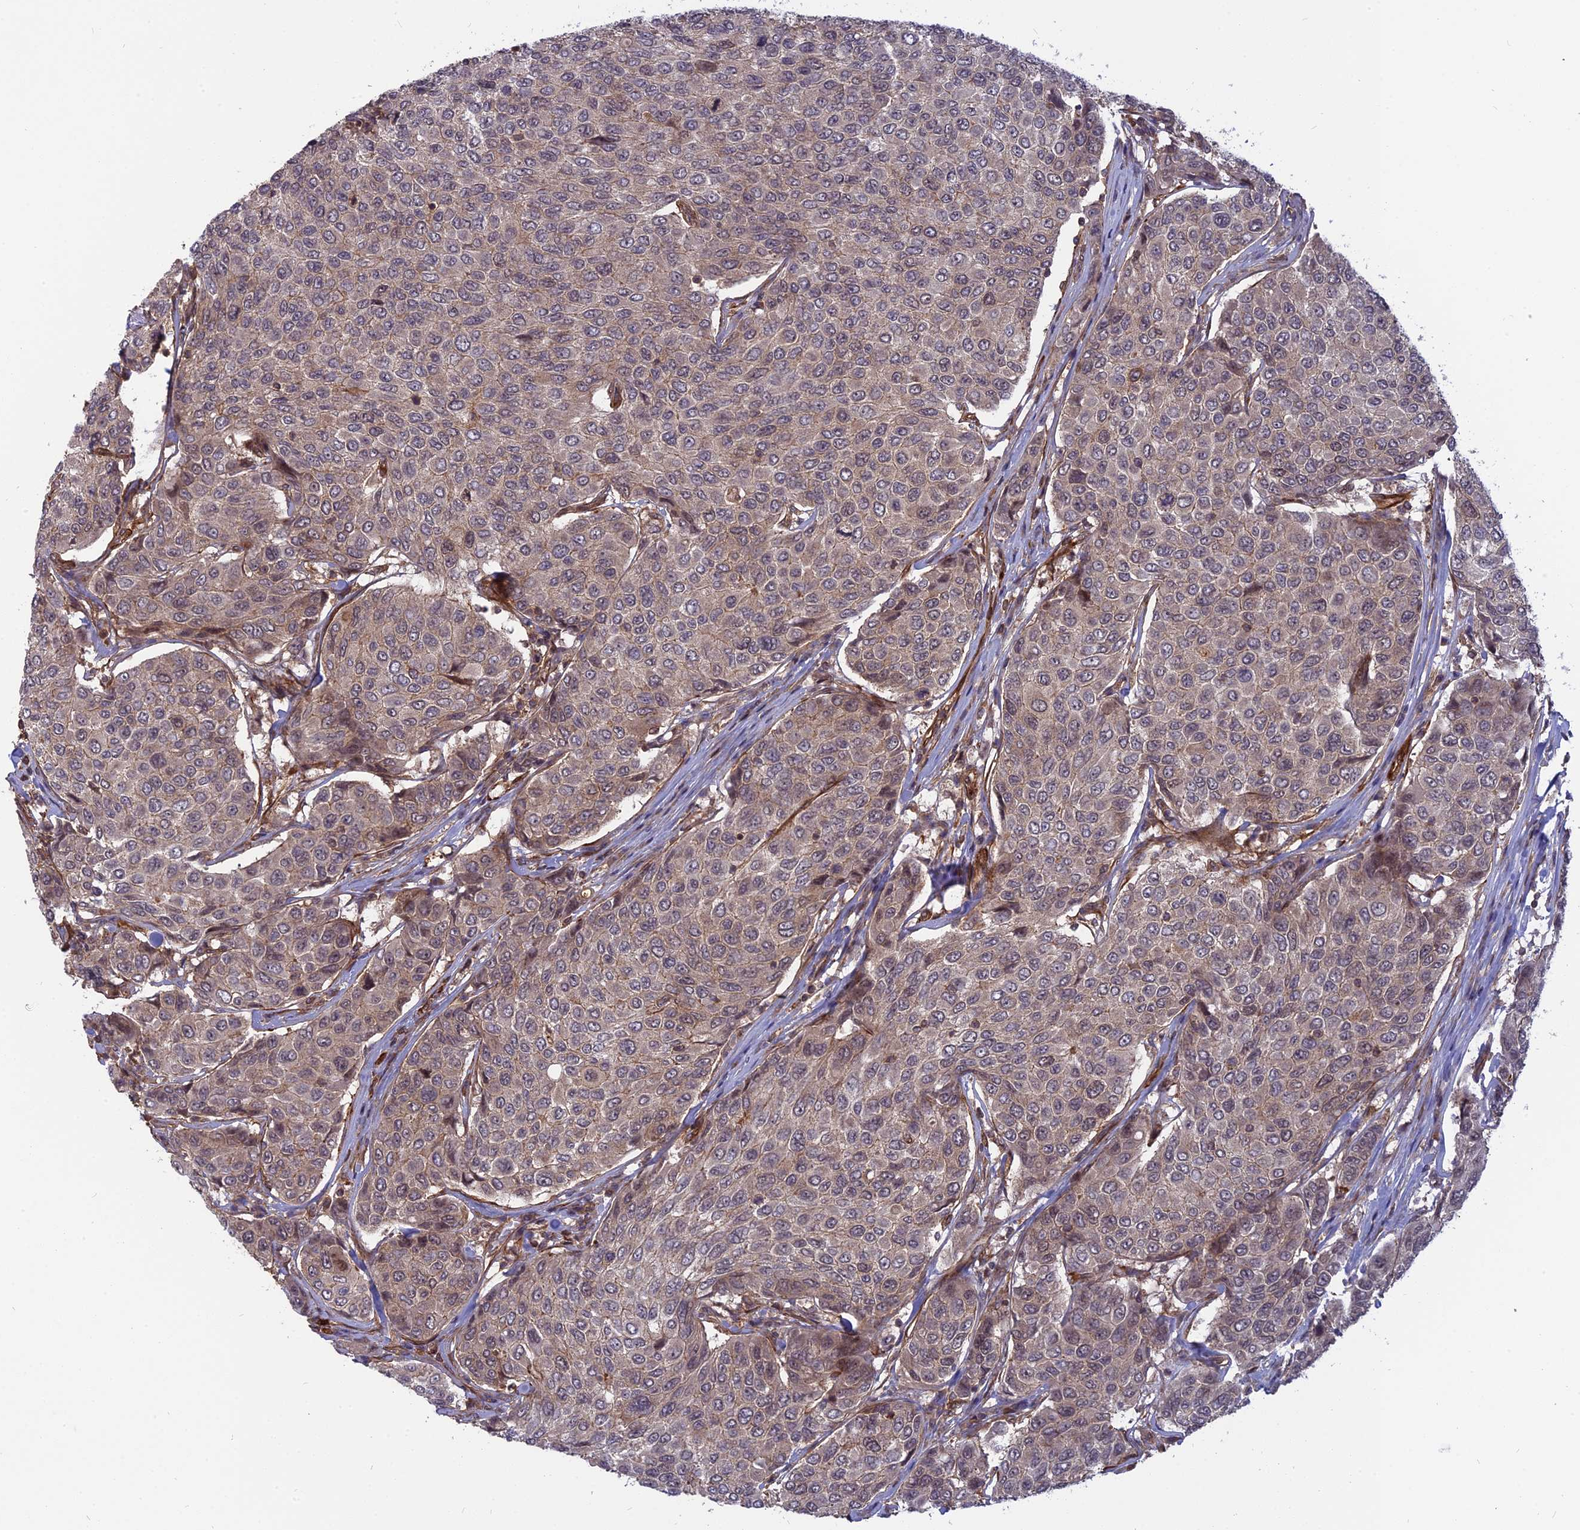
{"staining": {"intensity": "weak", "quantity": "25%-75%", "location": "cytoplasmic/membranous"}, "tissue": "breast cancer", "cell_type": "Tumor cells", "image_type": "cancer", "snomed": [{"axis": "morphology", "description": "Duct carcinoma"}, {"axis": "topography", "description": "Breast"}], "caption": "This is a micrograph of immunohistochemistry (IHC) staining of breast infiltrating ductal carcinoma, which shows weak expression in the cytoplasmic/membranous of tumor cells.", "gene": "PHLDB3", "patient": {"sex": "female", "age": 55}}